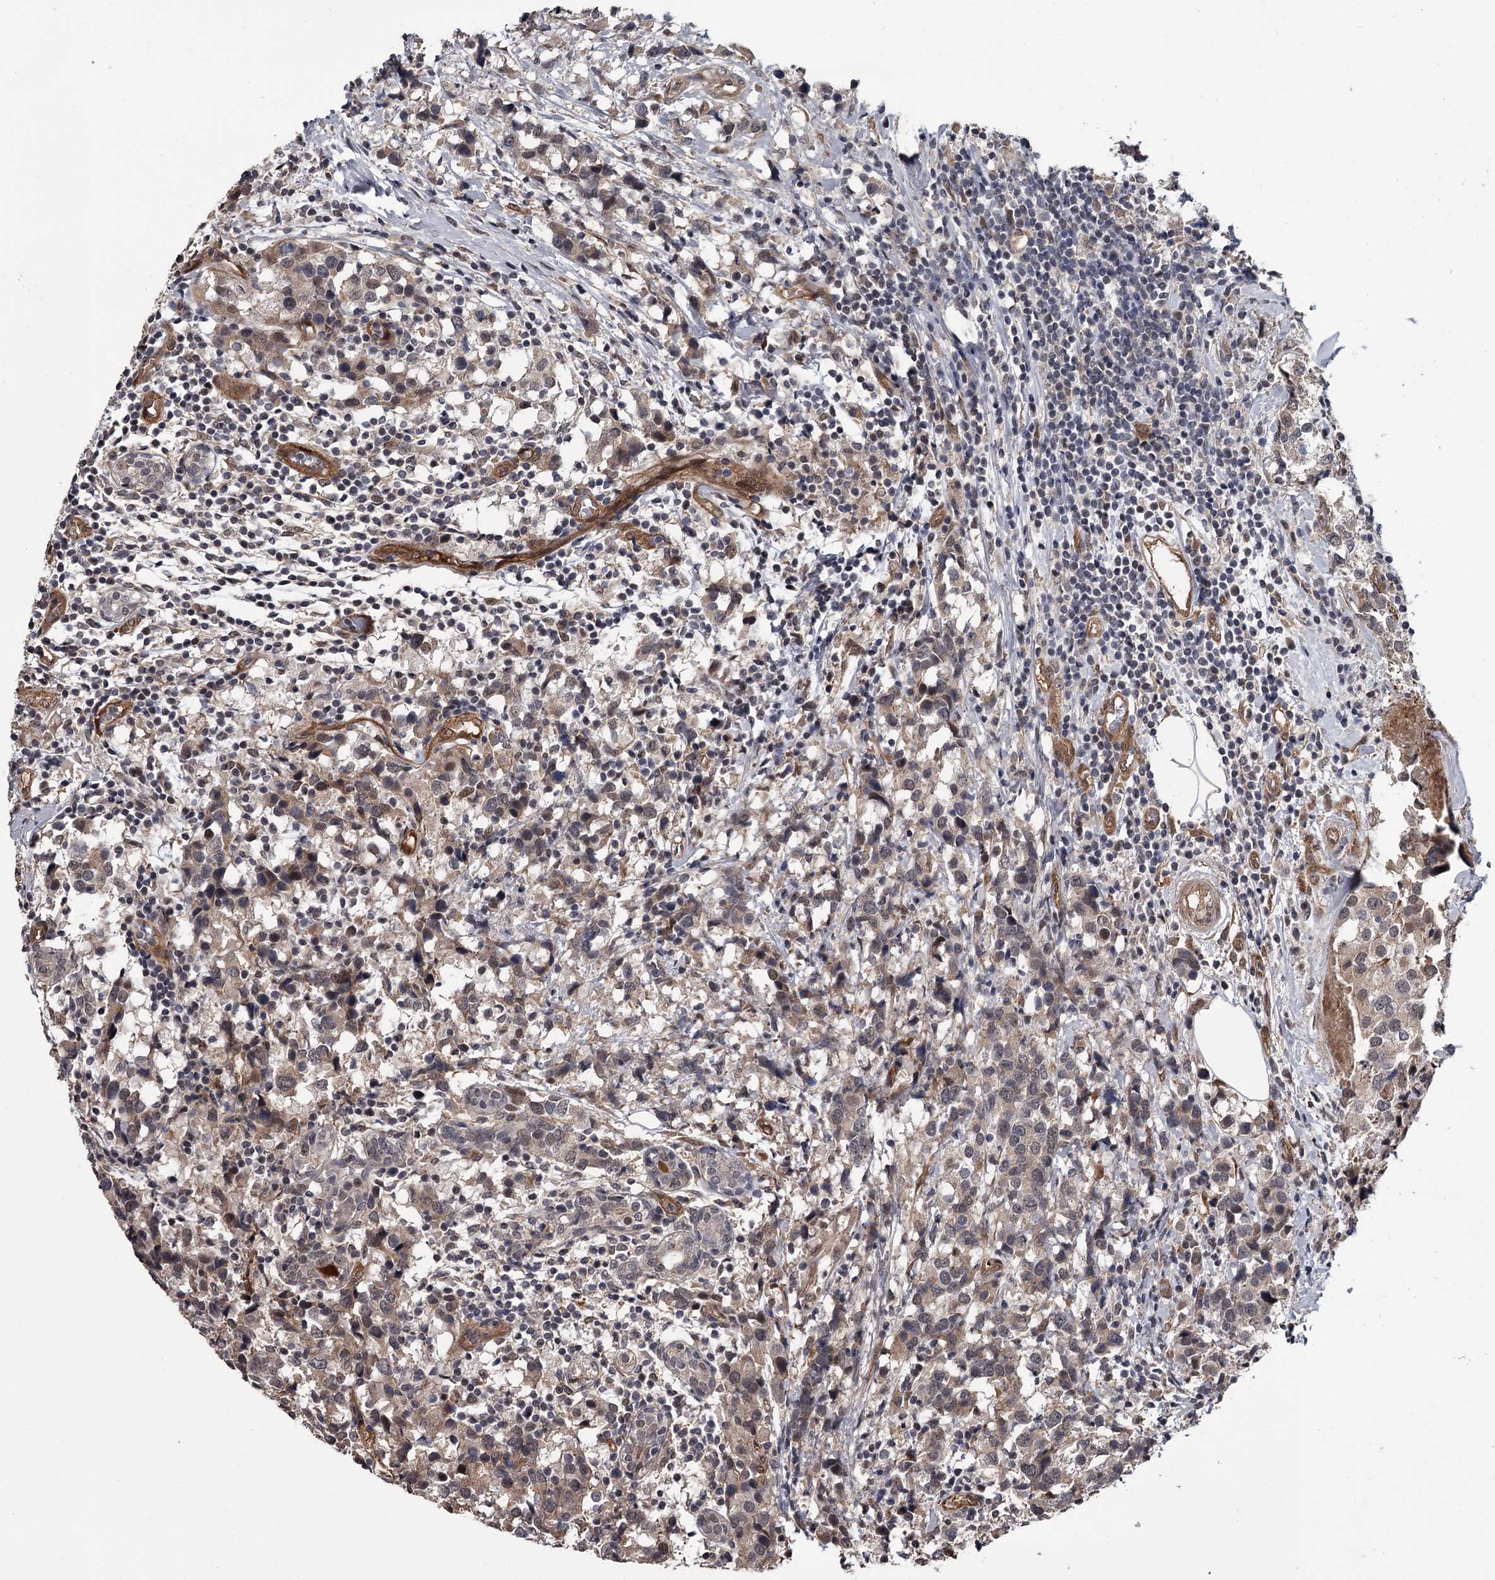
{"staining": {"intensity": "weak", "quantity": "25%-75%", "location": "cytoplasmic/membranous"}, "tissue": "breast cancer", "cell_type": "Tumor cells", "image_type": "cancer", "snomed": [{"axis": "morphology", "description": "Lobular carcinoma"}, {"axis": "topography", "description": "Breast"}], "caption": "Immunohistochemical staining of human breast lobular carcinoma reveals weak cytoplasmic/membranous protein staining in about 25%-75% of tumor cells.", "gene": "CDC42EP2", "patient": {"sex": "female", "age": 59}}